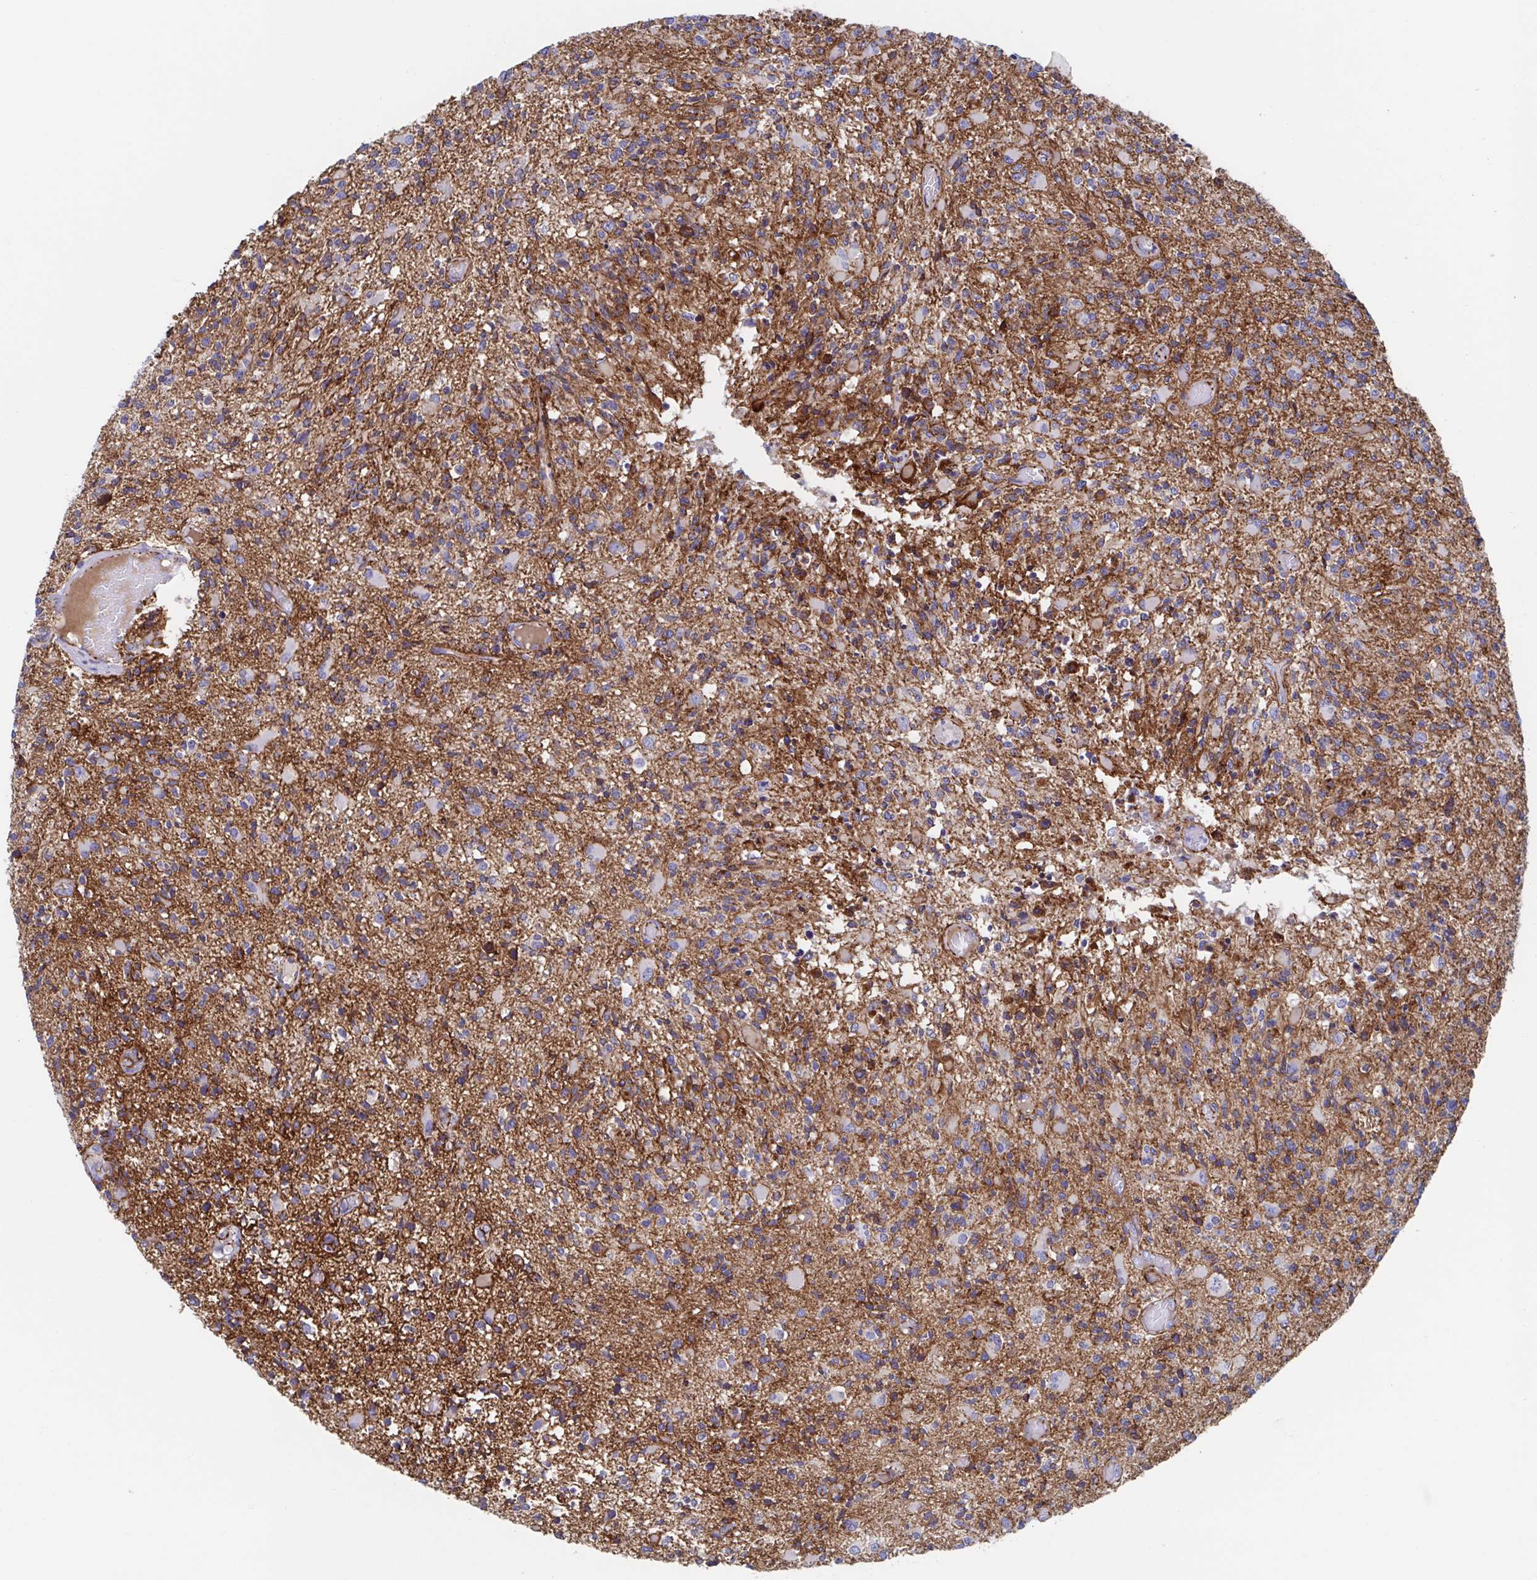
{"staining": {"intensity": "negative", "quantity": "none", "location": "none"}, "tissue": "glioma", "cell_type": "Tumor cells", "image_type": "cancer", "snomed": [{"axis": "morphology", "description": "Glioma, malignant, High grade"}, {"axis": "topography", "description": "Brain"}], "caption": "Immunohistochemical staining of glioma shows no significant positivity in tumor cells.", "gene": "CDH2", "patient": {"sex": "female", "age": 63}}